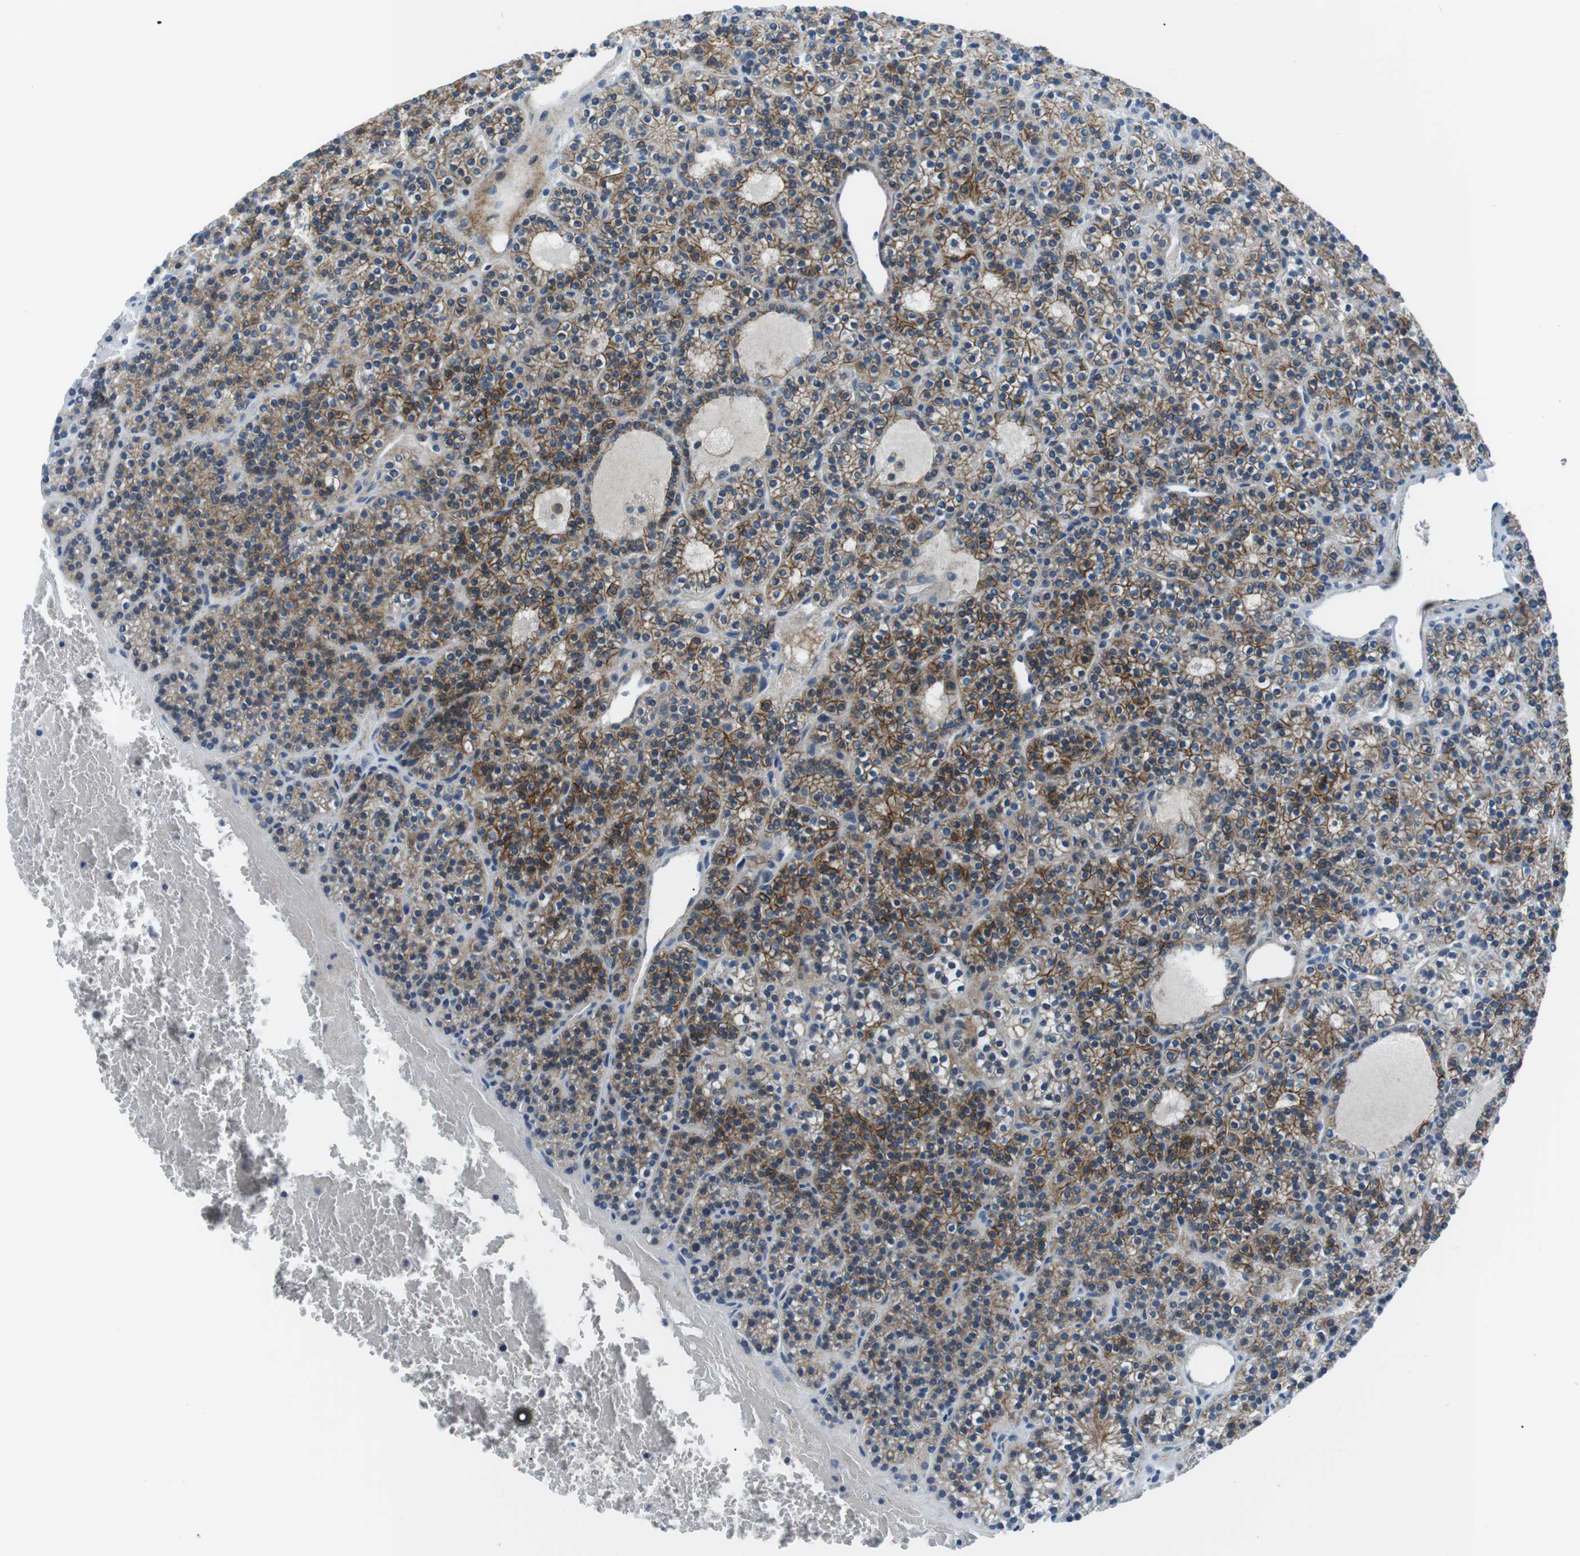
{"staining": {"intensity": "moderate", "quantity": "25%-75%", "location": "cytoplasmic/membranous"}, "tissue": "parathyroid gland", "cell_type": "Glandular cells", "image_type": "normal", "snomed": [{"axis": "morphology", "description": "Normal tissue, NOS"}, {"axis": "morphology", "description": "Adenoma, NOS"}, {"axis": "topography", "description": "Parathyroid gland"}], "caption": "An image showing moderate cytoplasmic/membranous staining in about 25%-75% of glandular cells in normal parathyroid gland, as visualized by brown immunohistochemical staining.", "gene": "ARVCF", "patient": {"sex": "female", "age": 64}}